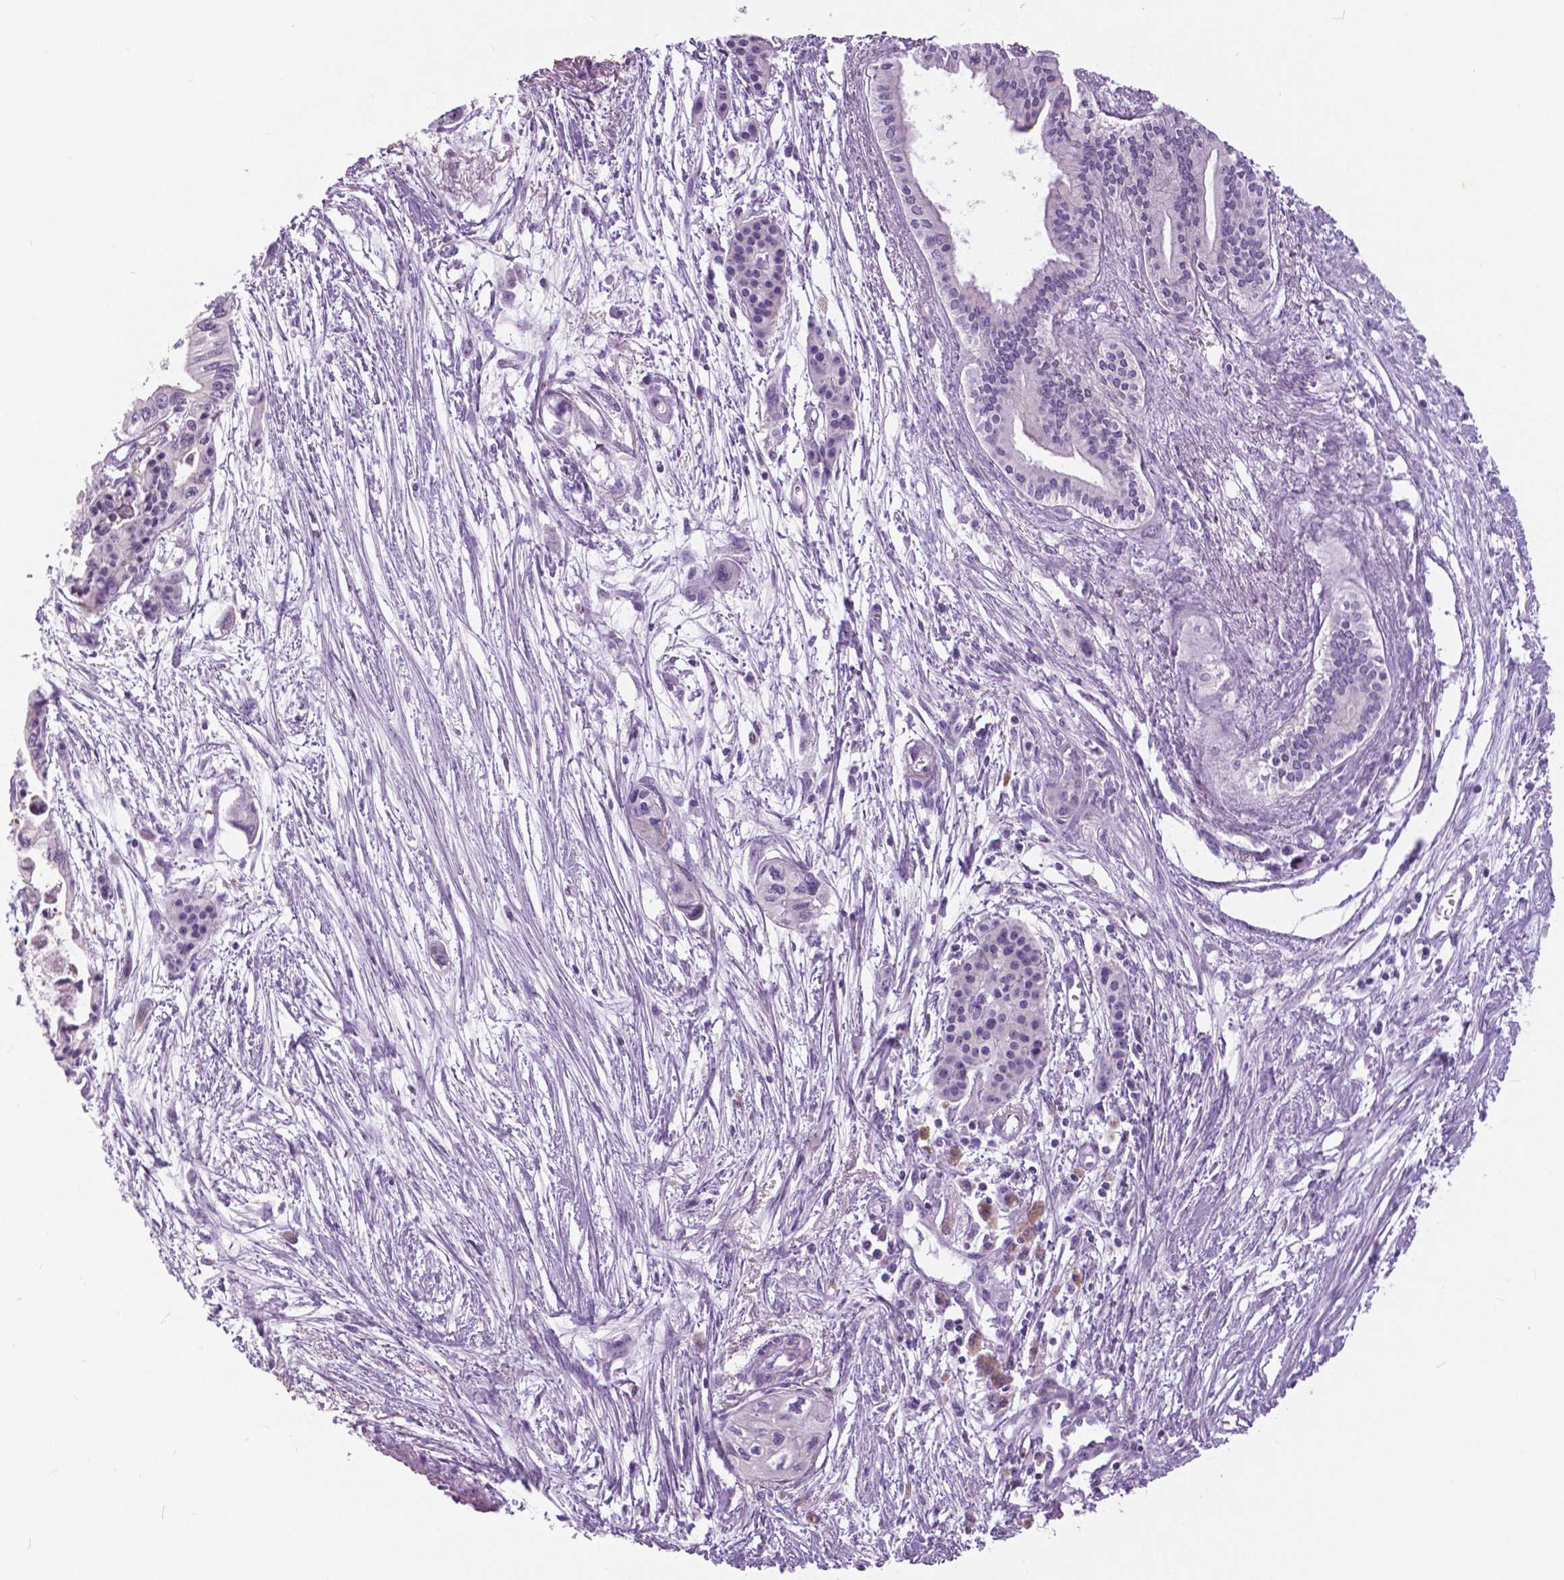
{"staining": {"intensity": "negative", "quantity": "none", "location": "none"}, "tissue": "pancreatic cancer", "cell_type": "Tumor cells", "image_type": "cancer", "snomed": [{"axis": "morphology", "description": "Adenocarcinoma, NOS"}, {"axis": "topography", "description": "Pancreas"}], "caption": "Image shows no protein positivity in tumor cells of pancreatic cancer (adenocarcinoma) tissue.", "gene": "TP53TG5", "patient": {"sex": "female", "age": 76}}